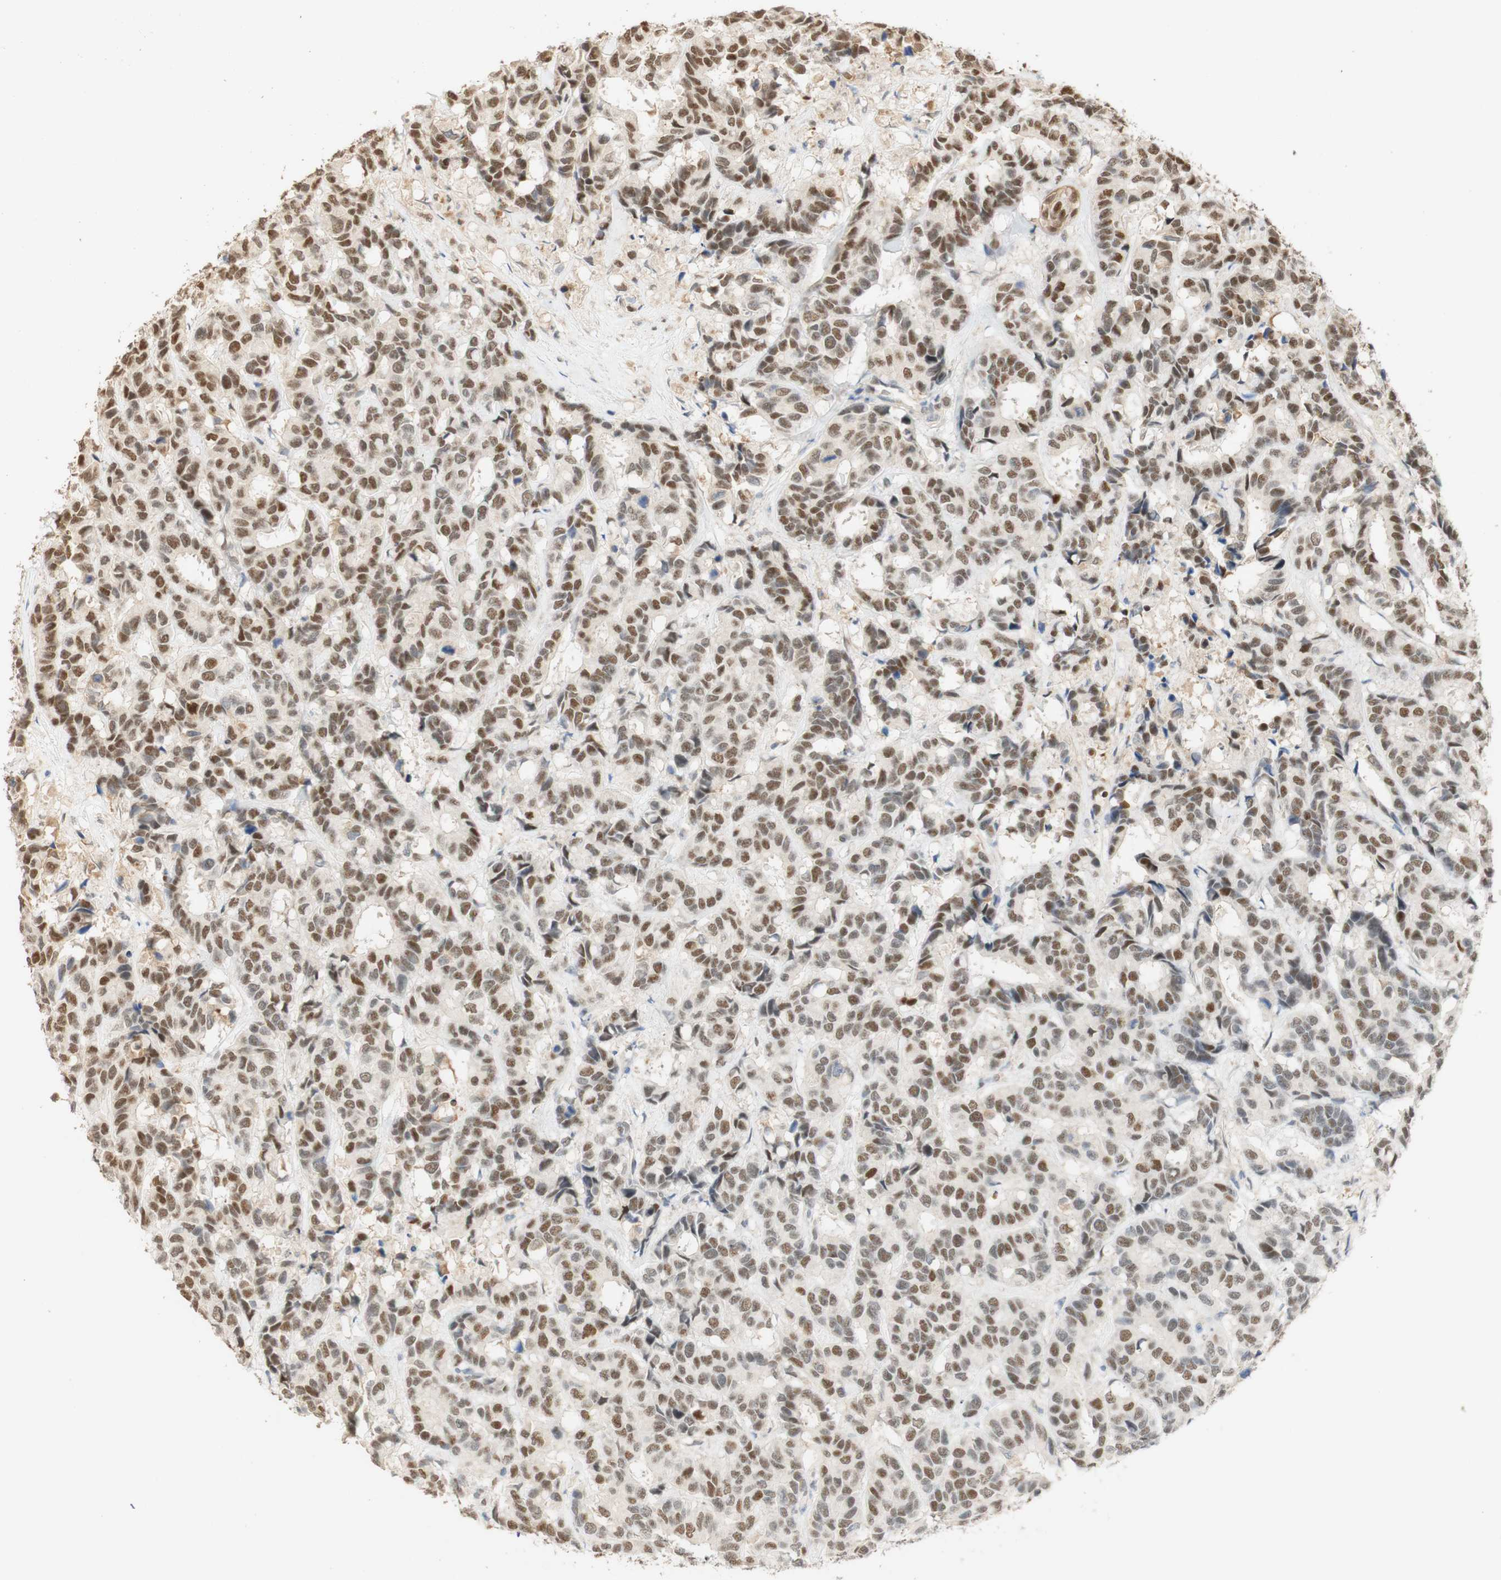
{"staining": {"intensity": "moderate", "quantity": ">75%", "location": "nuclear"}, "tissue": "breast cancer", "cell_type": "Tumor cells", "image_type": "cancer", "snomed": [{"axis": "morphology", "description": "Duct carcinoma"}, {"axis": "topography", "description": "Breast"}], "caption": "The micrograph demonstrates a brown stain indicating the presence of a protein in the nuclear of tumor cells in breast cancer. The protein of interest is shown in brown color, while the nuclei are stained blue.", "gene": "MAP3K4", "patient": {"sex": "female", "age": 87}}